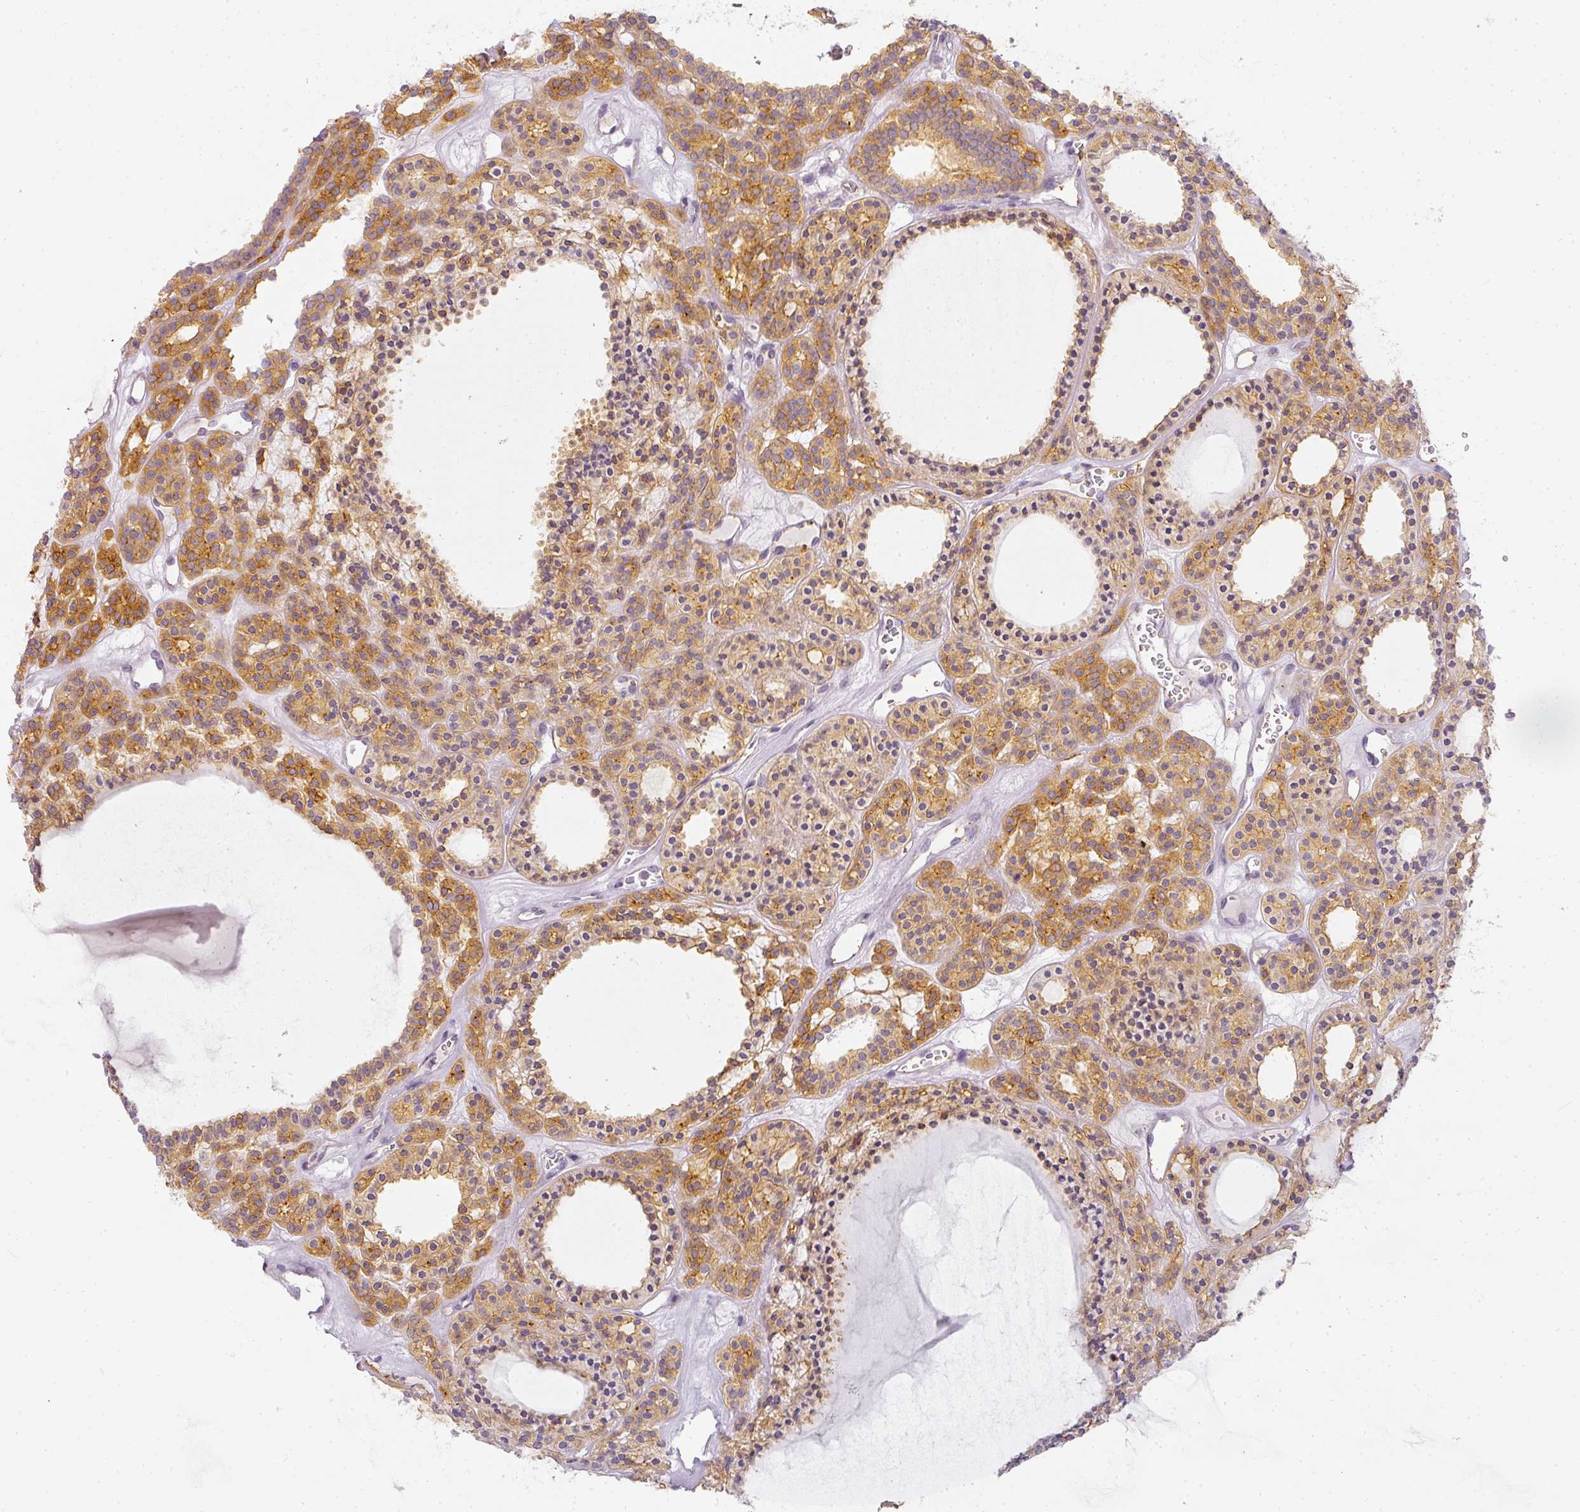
{"staining": {"intensity": "moderate", "quantity": ">75%", "location": "cytoplasmic/membranous"}, "tissue": "thyroid cancer", "cell_type": "Tumor cells", "image_type": "cancer", "snomed": [{"axis": "morphology", "description": "Follicular adenoma carcinoma, NOS"}, {"axis": "topography", "description": "Thyroid gland"}], "caption": "Thyroid follicular adenoma carcinoma tissue exhibits moderate cytoplasmic/membranous expression in about >75% of tumor cells, visualized by immunohistochemistry.", "gene": "TMEM42", "patient": {"sex": "female", "age": 63}}